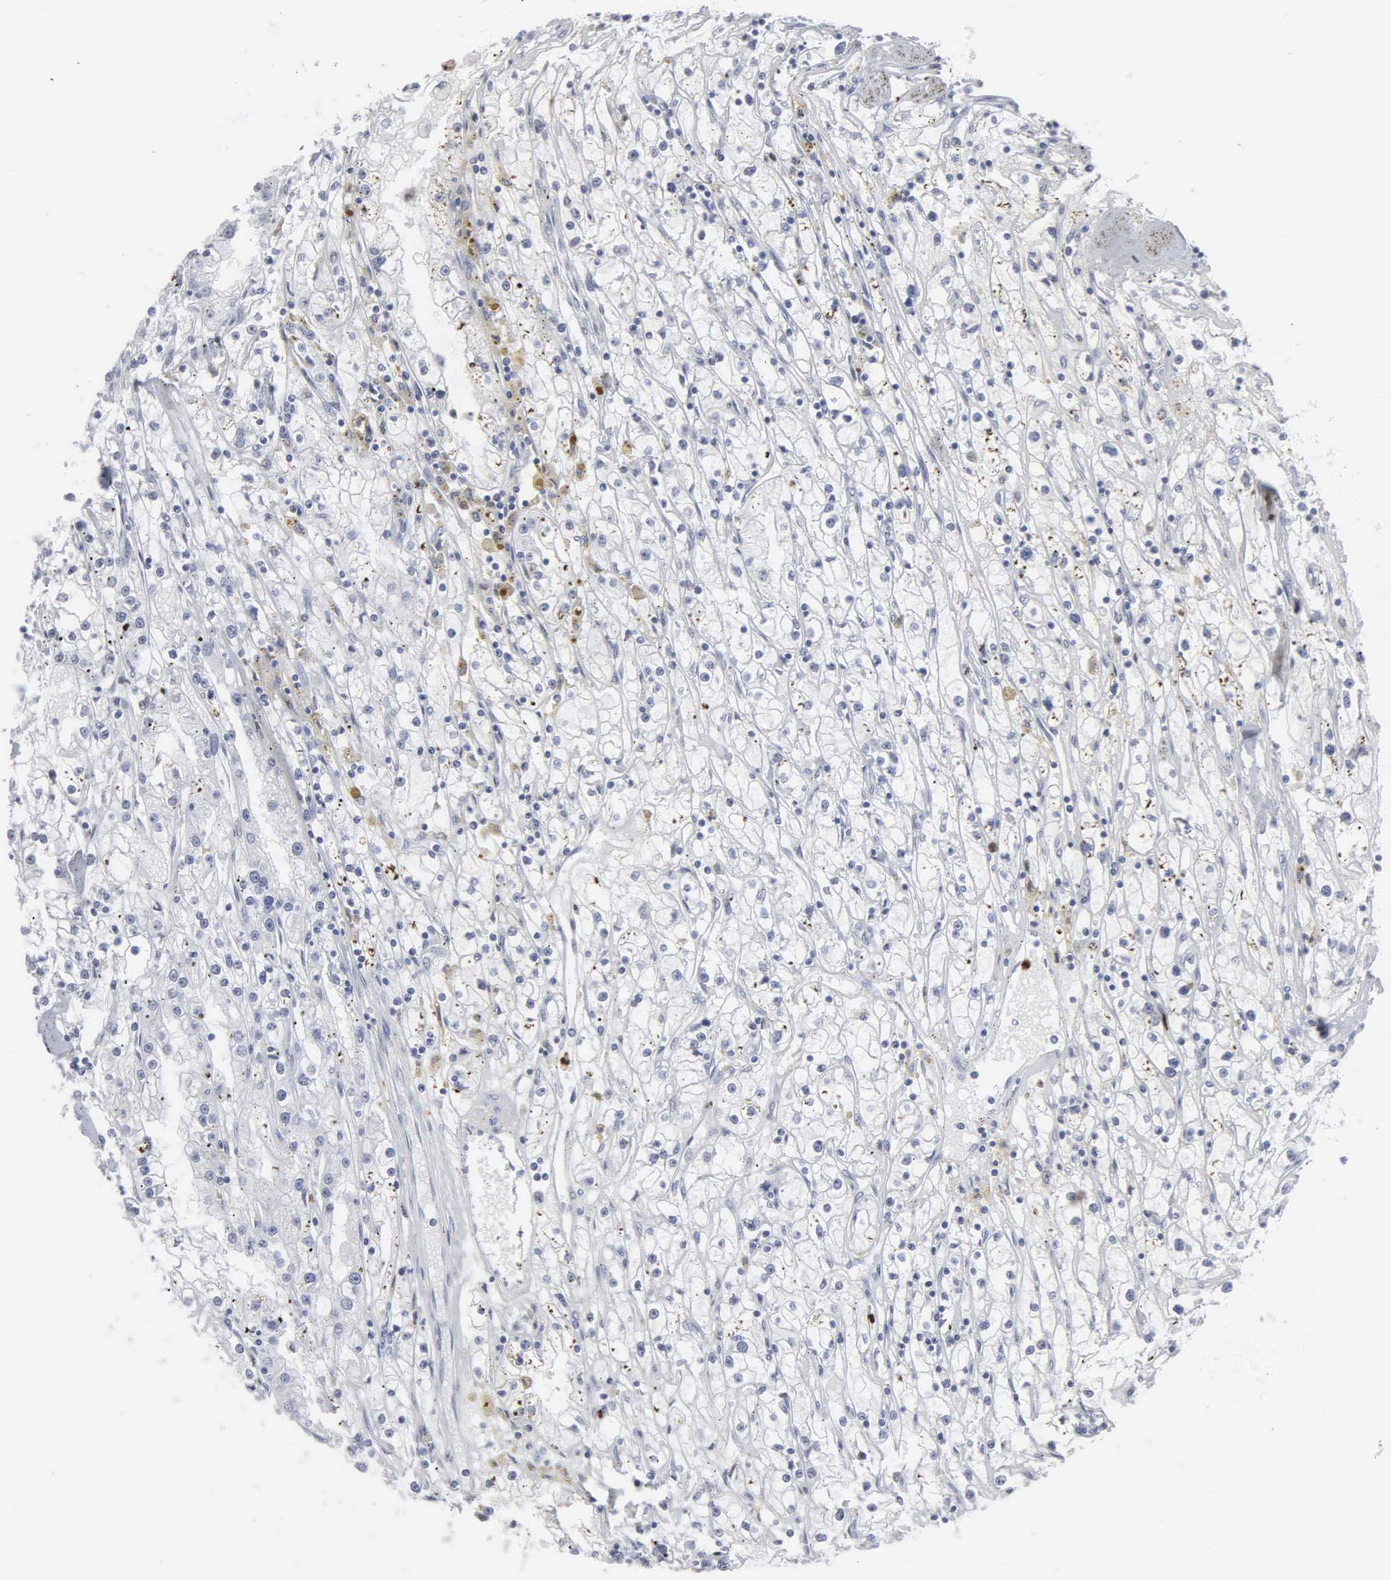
{"staining": {"intensity": "negative", "quantity": "none", "location": "none"}, "tissue": "renal cancer", "cell_type": "Tumor cells", "image_type": "cancer", "snomed": [{"axis": "morphology", "description": "Adenocarcinoma, NOS"}, {"axis": "topography", "description": "Kidney"}], "caption": "This micrograph is of renal cancer stained with IHC to label a protein in brown with the nuclei are counter-stained blue. There is no staining in tumor cells.", "gene": "SPIN3", "patient": {"sex": "male", "age": 56}}